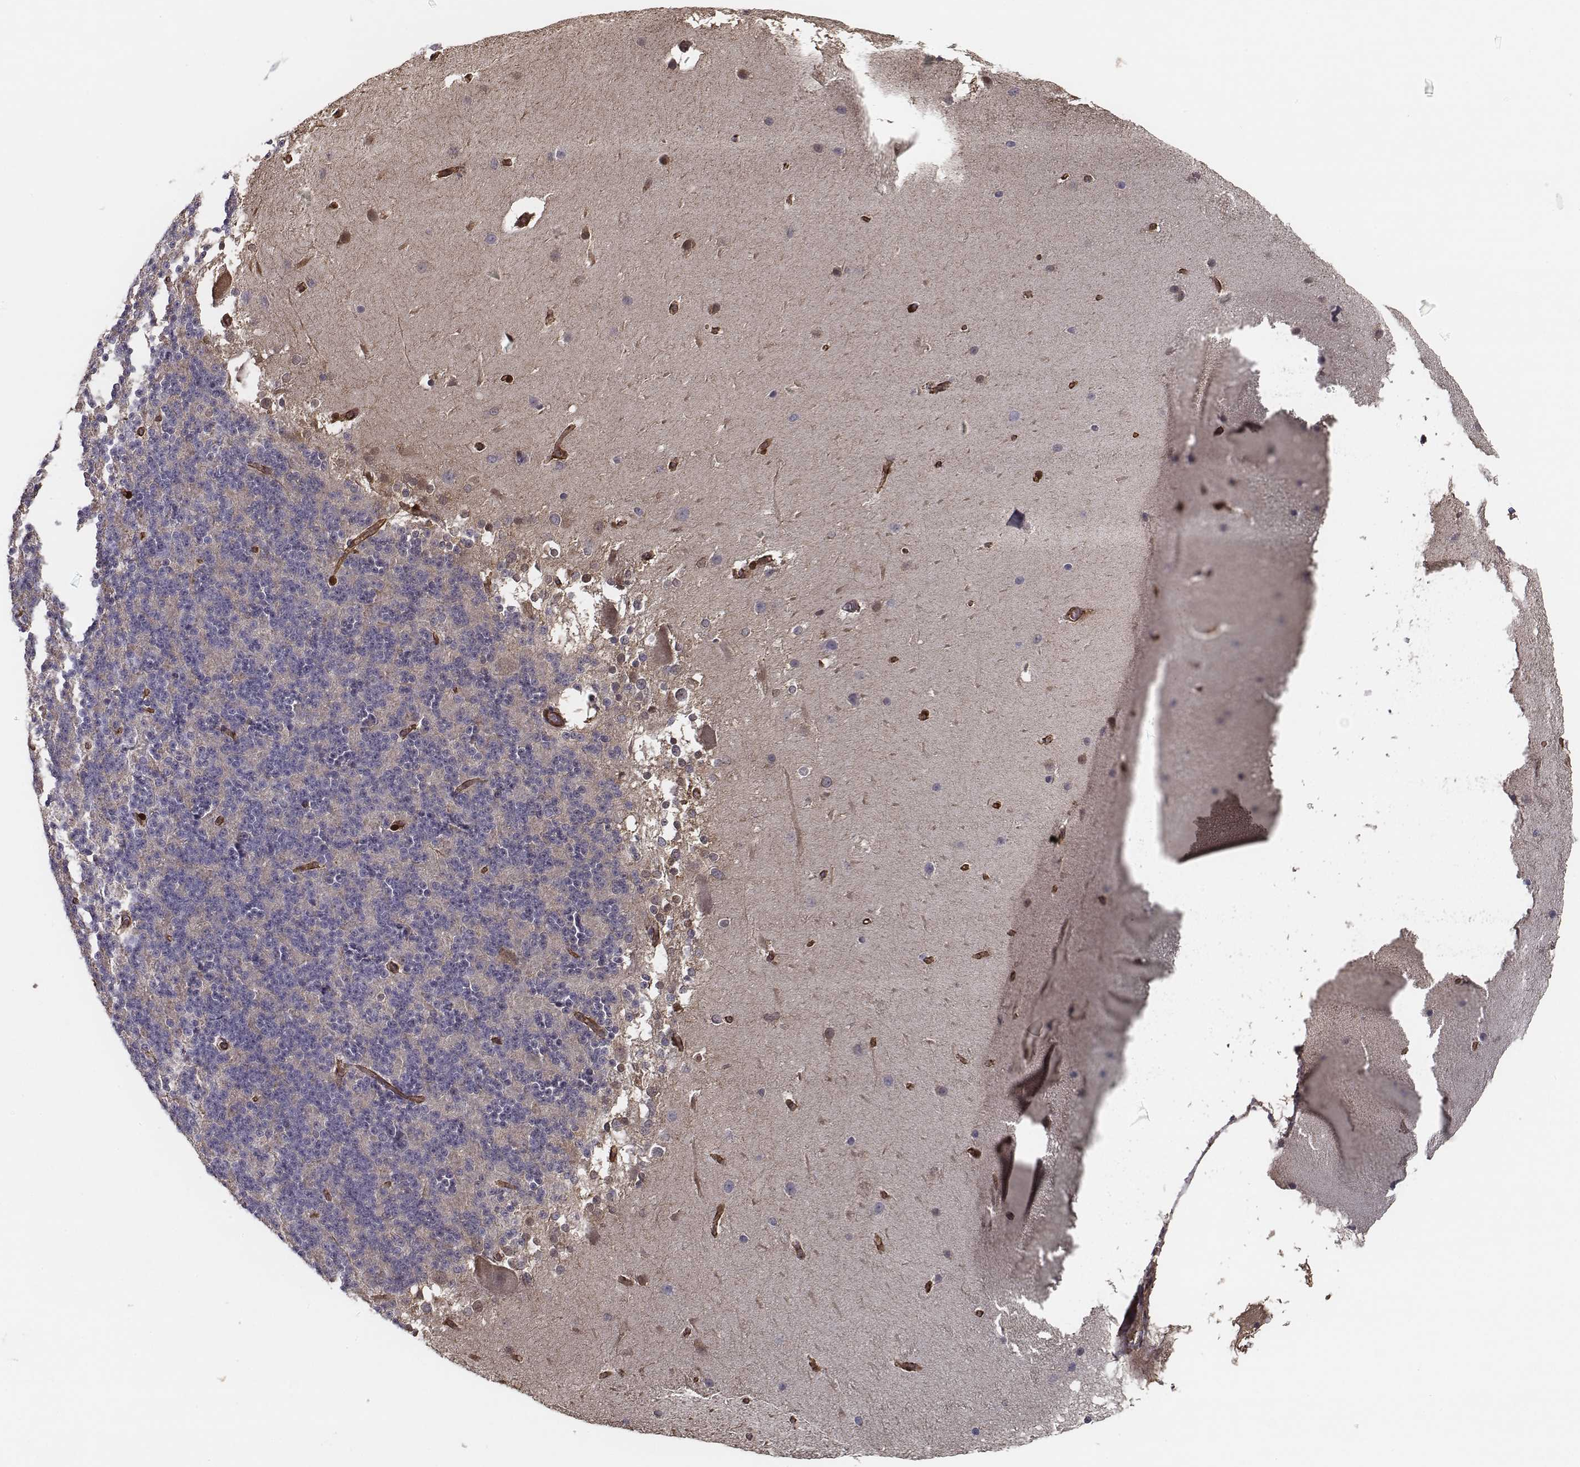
{"staining": {"intensity": "negative", "quantity": "none", "location": "none"}, "tissue": "cerebellum", "cell_type": "Cells in granular layer", "image_type": "normal", "snomed": [{"axis": "morphology", "description": "Normal tissue, NOS"}, {"axis": "topography", "description": "Cerebellum"}], "caption": "The image exhibits no significant expression in cells in granular layer of cerebellum. (DAB (3,3'-diaminobenzidine) immunohistochemistry (IHC), high magnification).", "gene": "ISYNA1", "patient": {"sex": "female", "age": 19}}